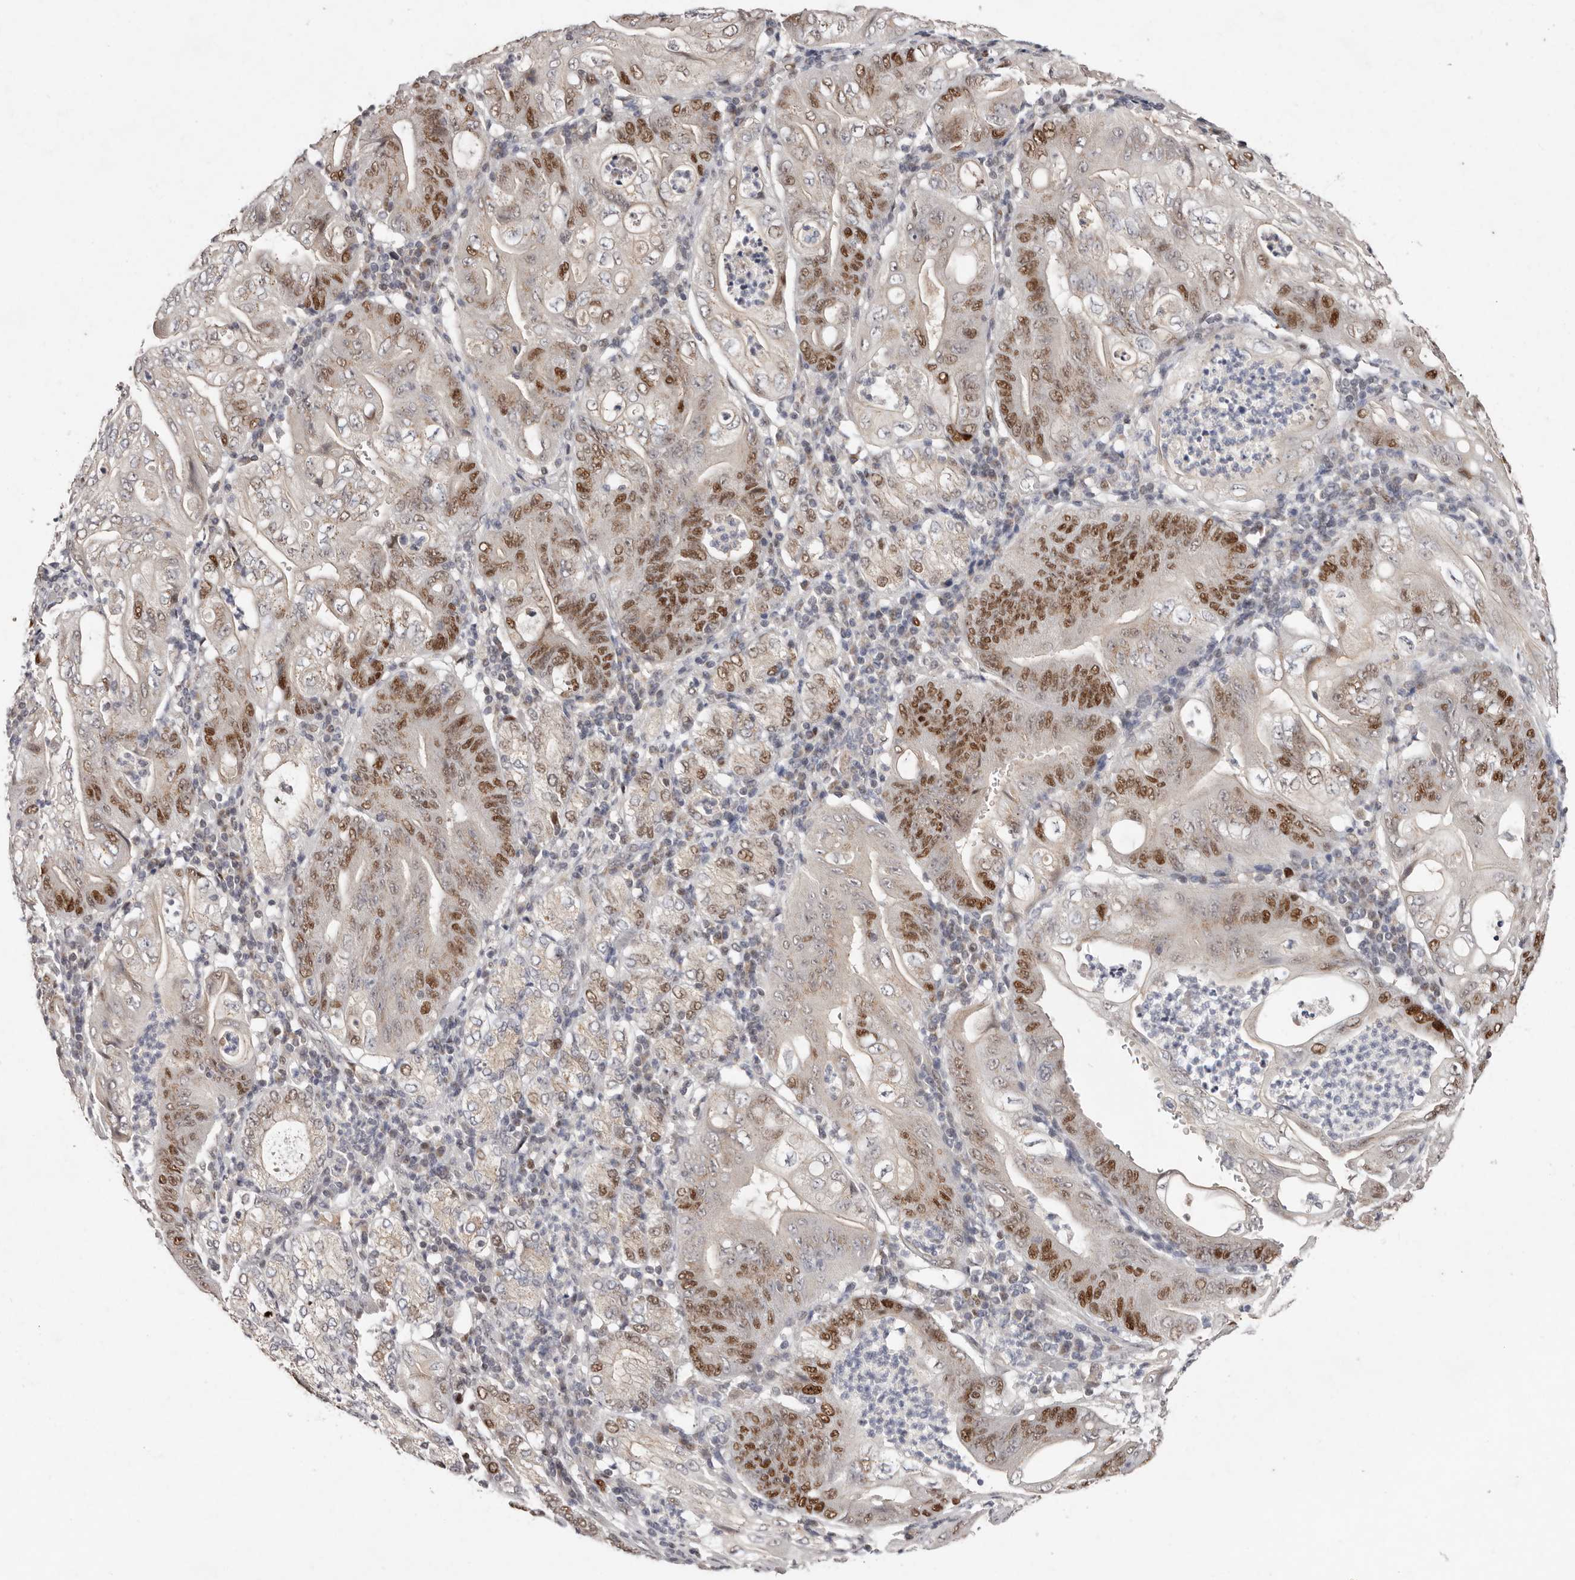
{"staining": {"intensity": "moderate", "quantity": "25%-75%", "location": "nuclear"}, "tissue": "stomach cancer", "cell_type": "Tumor cells", "image_type": "cancer", "snomed": [{"axis": "morphology", "description": "Adenocarcinoma, NOS"}, {"axis": "topography", "description": "Stomach"}], "caption": "Immunohistochemical staining of stomach cancer (adenocarcinoma) reveals moderate nuclear protein expression in approximately 25%-75% of tumor cells.", "gene": "KLF7", "patient": {"sex": "female", "age": 73}}